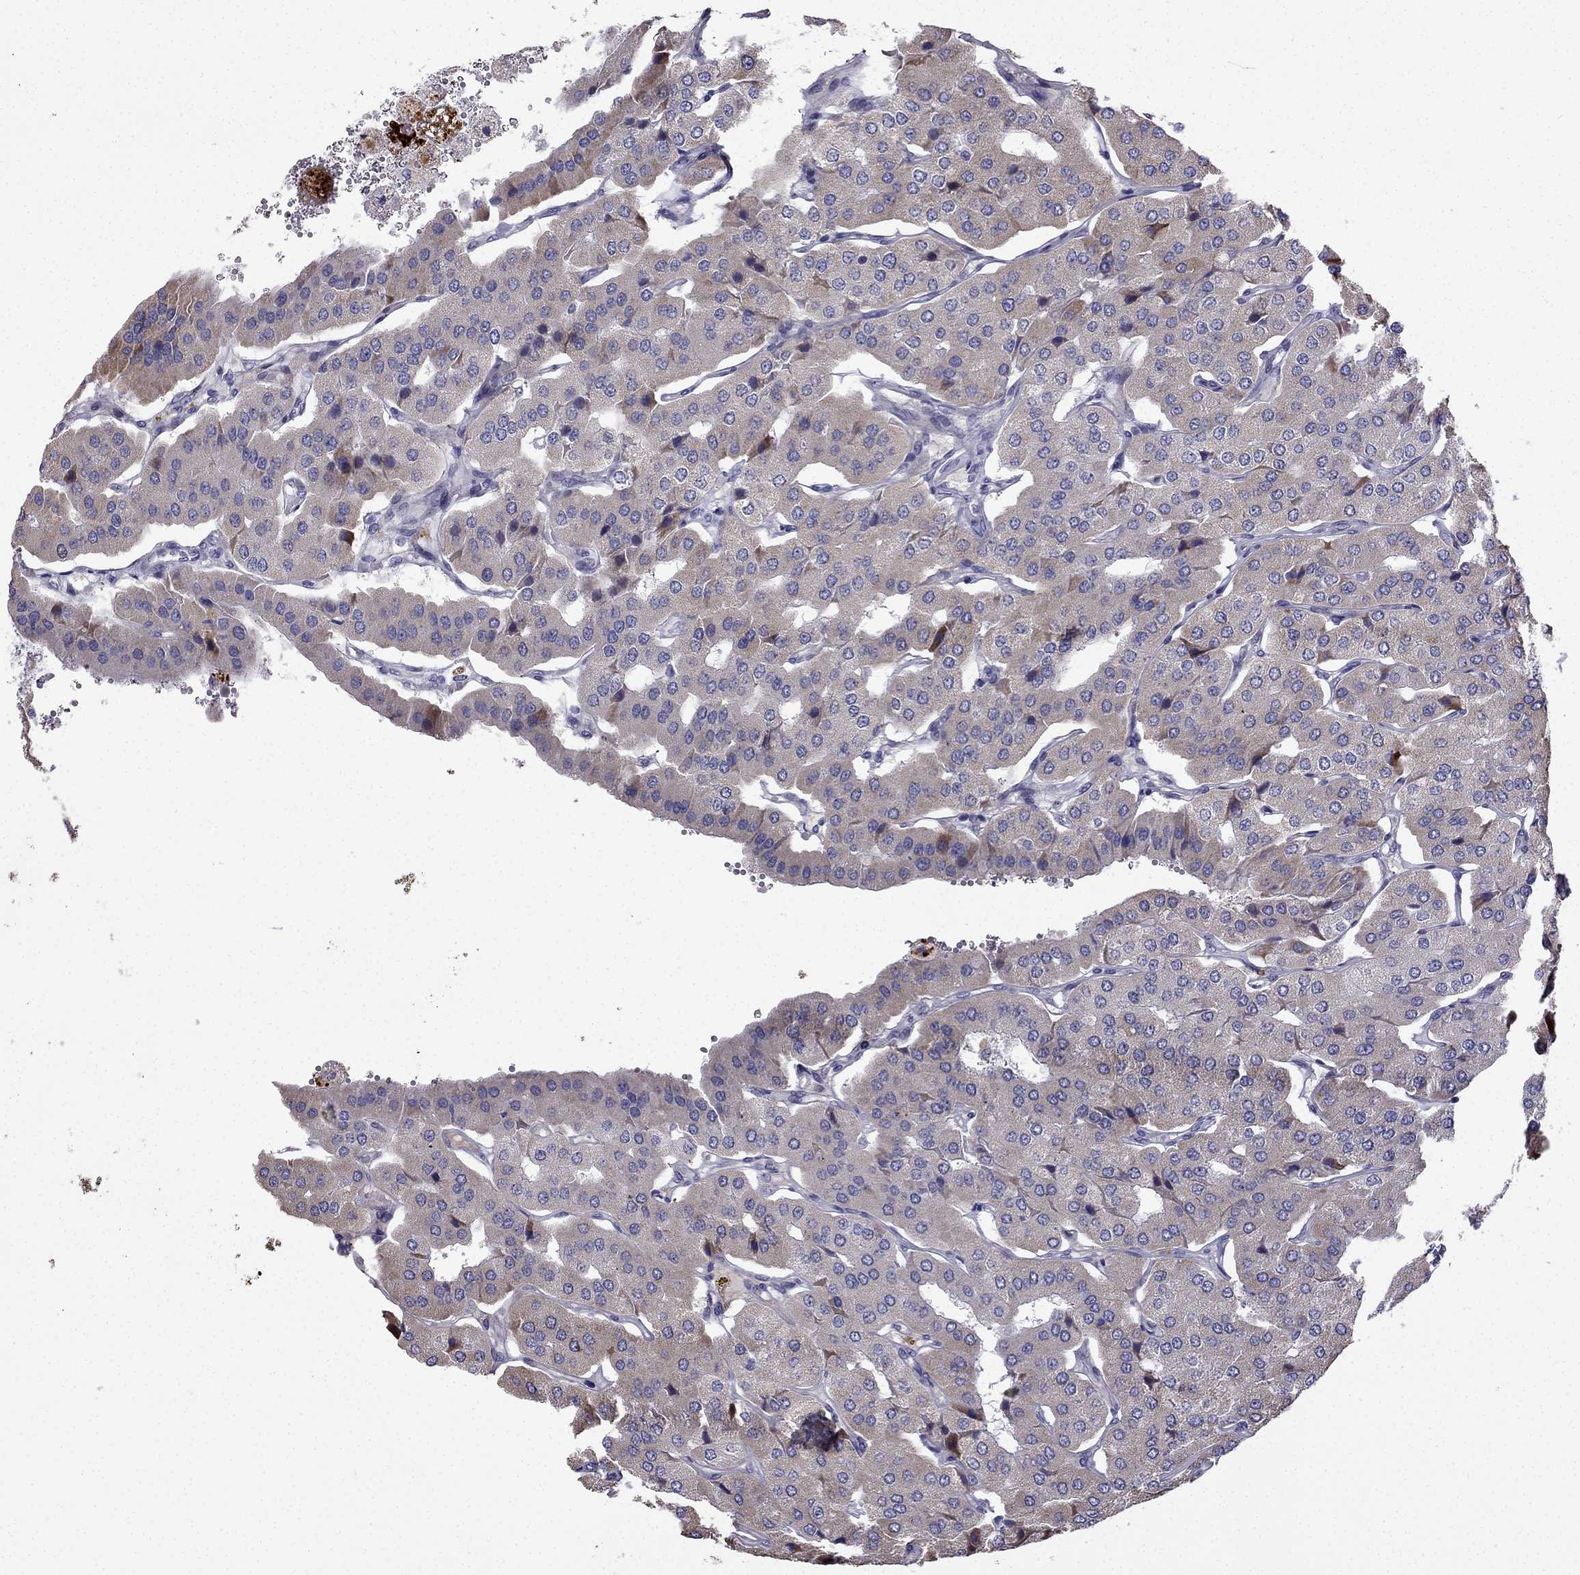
{"staining": {"intensity": "weak", "quantity": ">75%", "location": "cytoplasmic/membranous"}, "tissue": "parathyroid gland", "cell_type": "Glandular cells", "image_type": "normal", "snomed": [{"axis": "morphology", "description": "Normal tissue, NOS"}, {"axis": "morphology", "description": "Adenoma, NOS"}, {"axis": "topography", "description": "Parathyroid gland"}], "caption": "Immunohistochemical staining of benign human parathyroid gland demonstrates weak cytoplasmic/membranous protein staining in about >75% of glandular cells.", "gene": "UHRF1", "patient": {"sex": "female", "age": 86}}